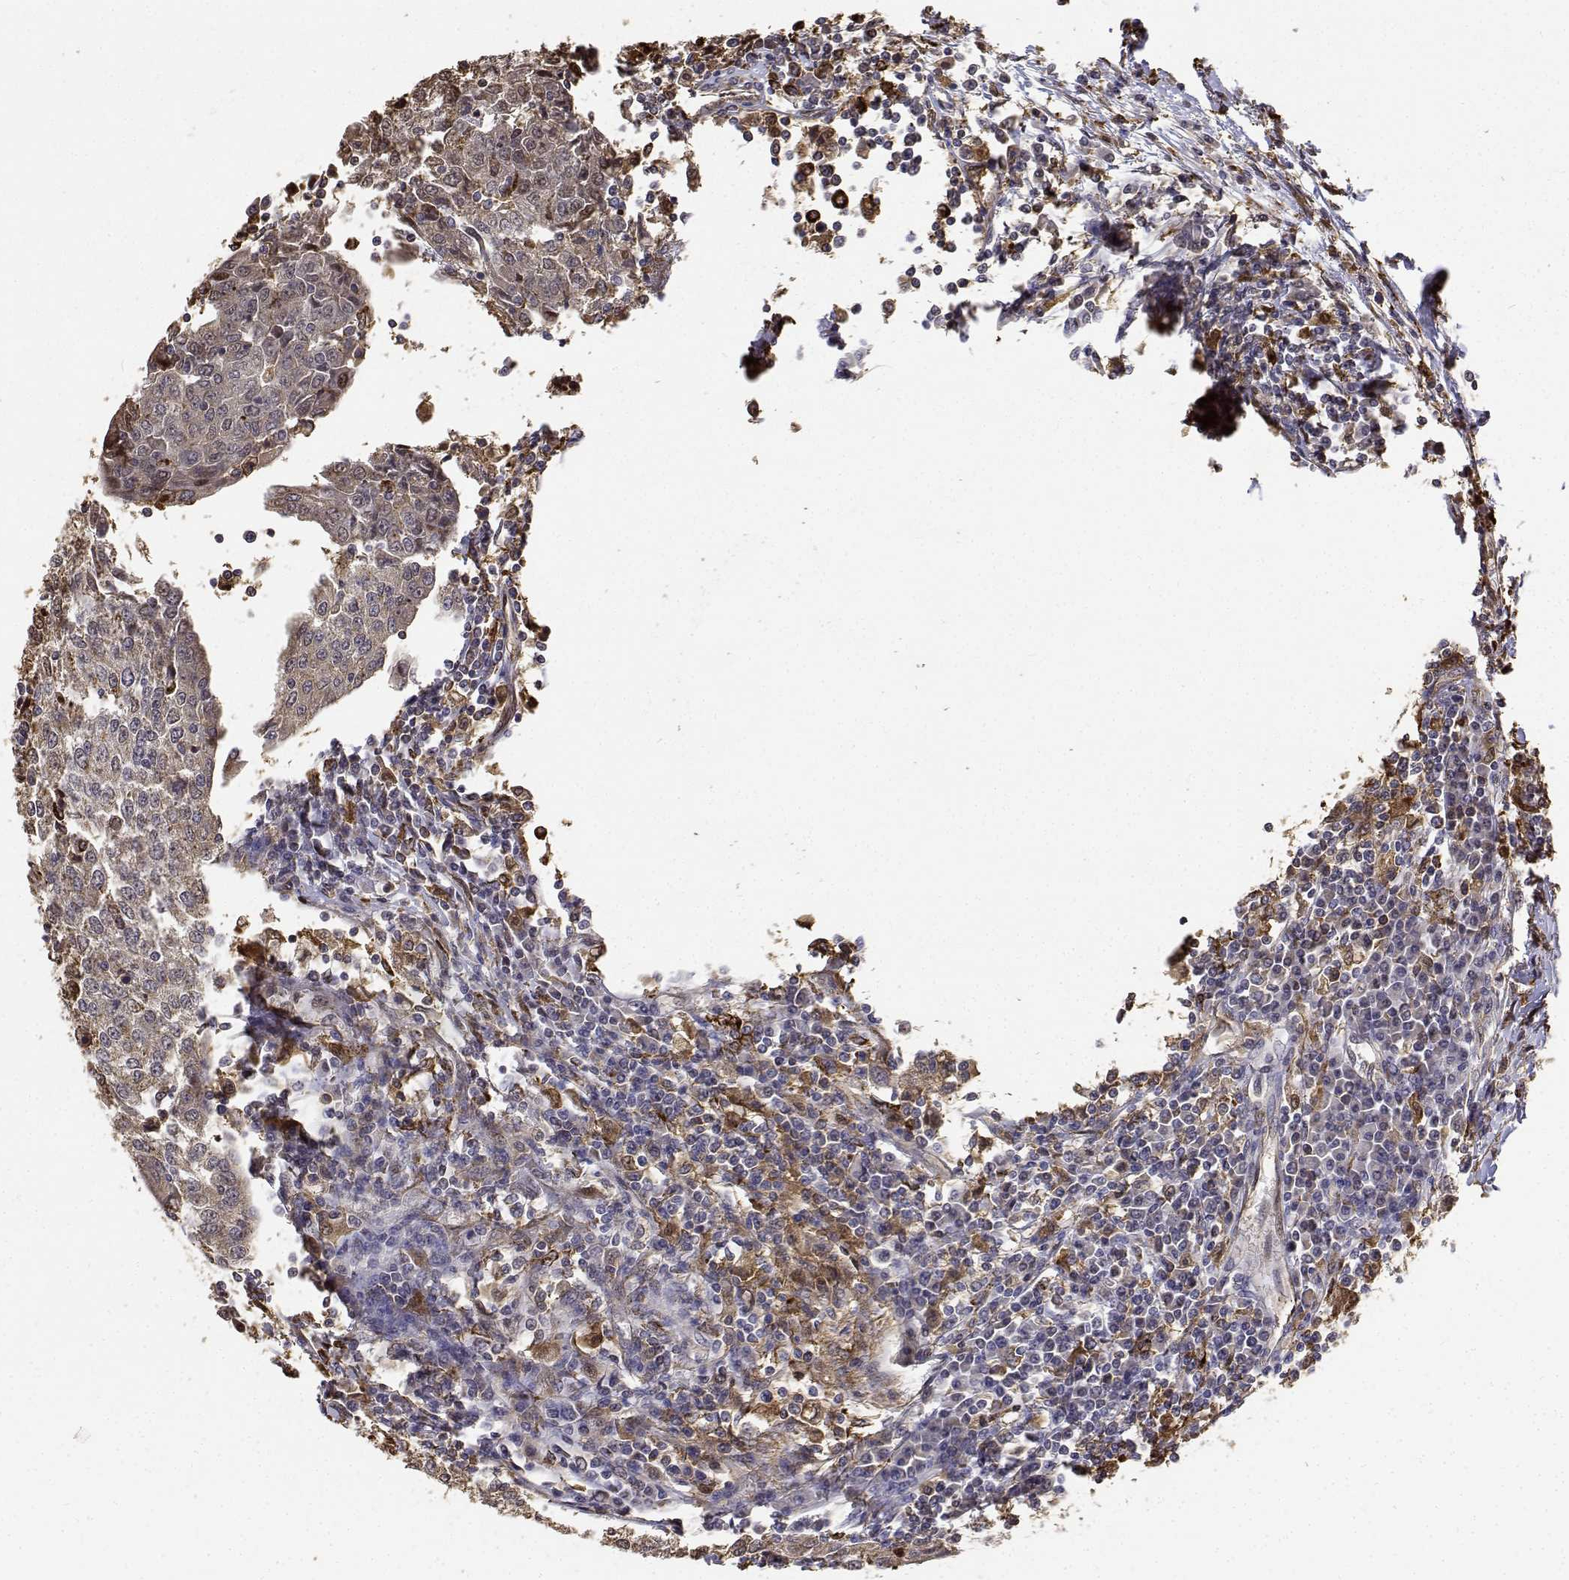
{"staining": {"intensity": "negative", "quantity": "none", "location": "none"}, "tissue": "urothelial cancer", "cell_type": "Tumor cells", "image_type": "cancer", "snomed": [{"axis": "morphology", "description": "Urothelial carcinoma, High grade"}, {"axis": "topography", "description": "Urinary bladder"}], "caption": "There is no significant positivity in tumor cells of high-grade urothelial carcinoma.", "gene": "PCID2", "patient": {"sex": "female", "age": 85}}